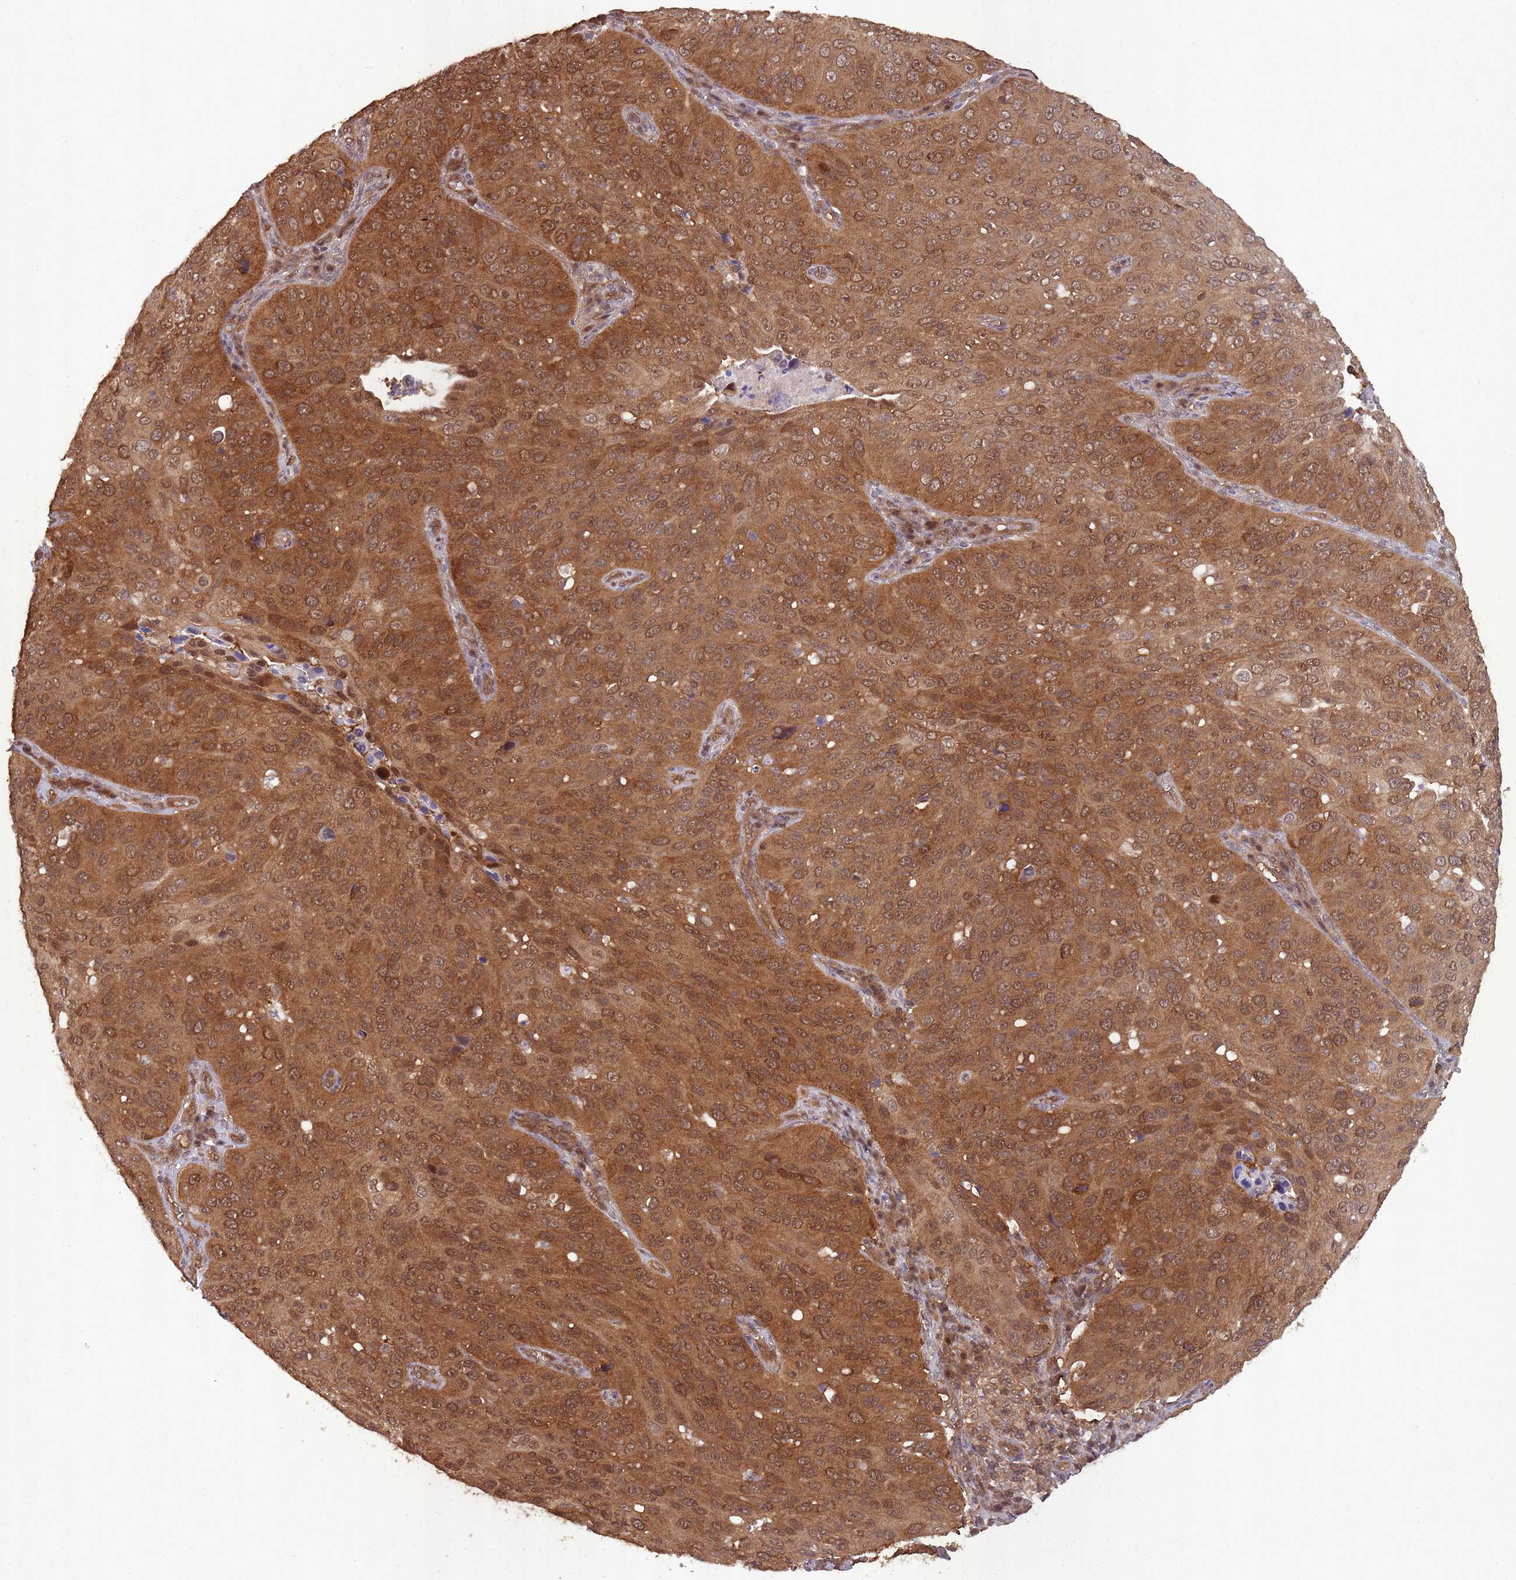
{"staining": {"intensity": "strong", "quantity": ">75%", "location": "cytoplasmic/membranous,nuclear"}, "tissue": "cervical cancer", "cell_type": "Tumor cells", "image_type": "cancer", "snomed": [{"axis": "morphology", "description": "Squamous cell carcinoma, NOS"}, {"axis": "topography", "description": "Cervix"}], "caption": "Immunohistochemistry (DAB) staining of human cervical cancer shows strong cytoplasmic/membranous and nuclear protein staining in approximately >75% of tumor cells.", "gene": "PPP6R3", "patient": {"sex": "female", "age": 36}}